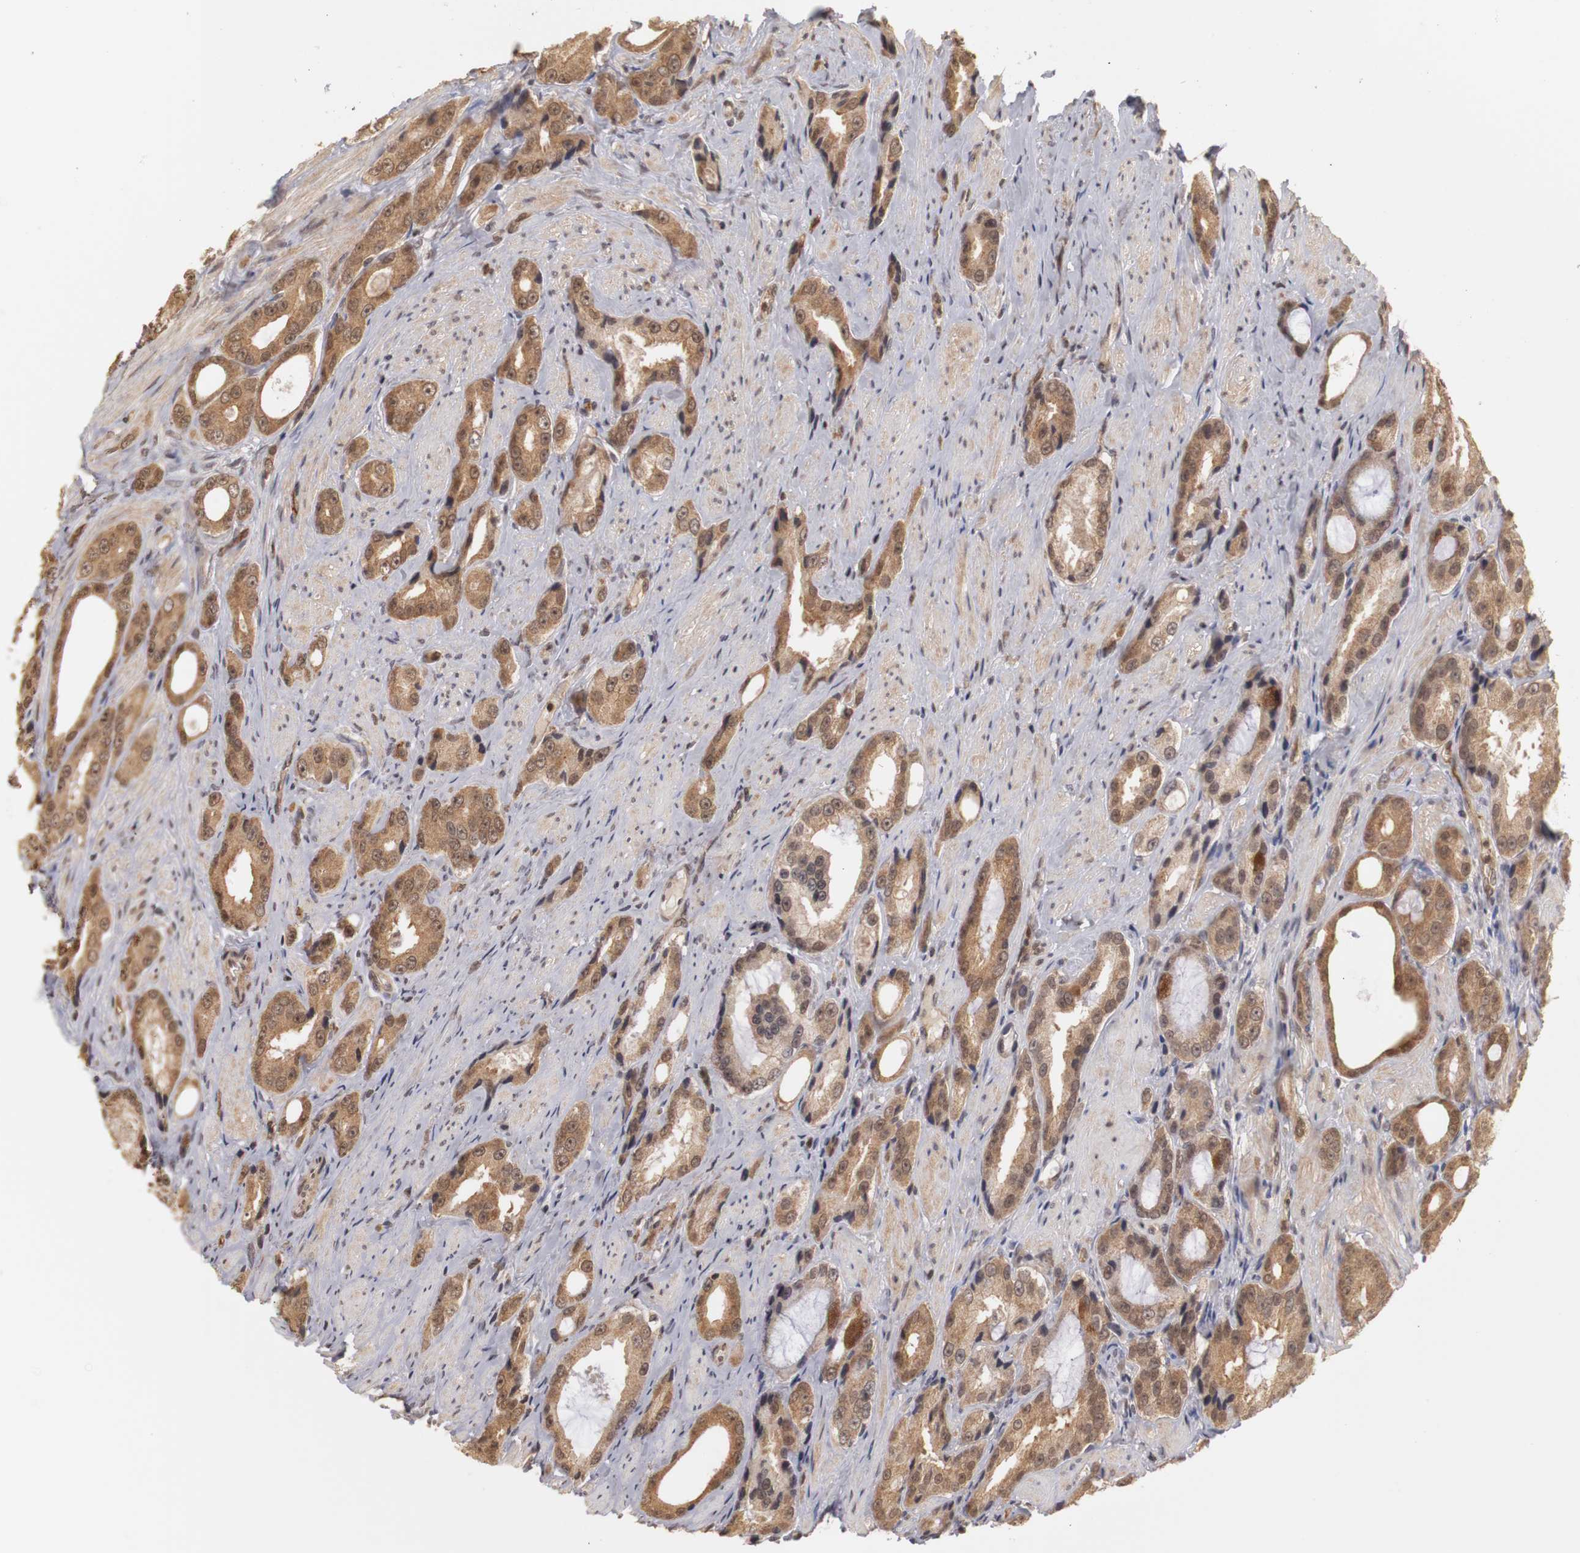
{"staining": {"intensity": "moderate", "quantity": ">75%", "location": "cytoplasmic/membranous,nuclear"}, "tissue": "prostate cancer", "cell_type": "Tumor cells", "image_type": "cancer", "snomed": [{"axis": "morphology", "description": "Adenocarcinoma, Medium grade"}, {"axis": "topography", "description": "Prostate"}], "caption": "Brown immunohistochemical staining in human prostate cancer exhibits moderate cytoplasmic/membranous and nuclear positivity in about >75% of tumor cells.", "gene": "PLEKHA1", "patient": {"sex": "male", "age": 60}}